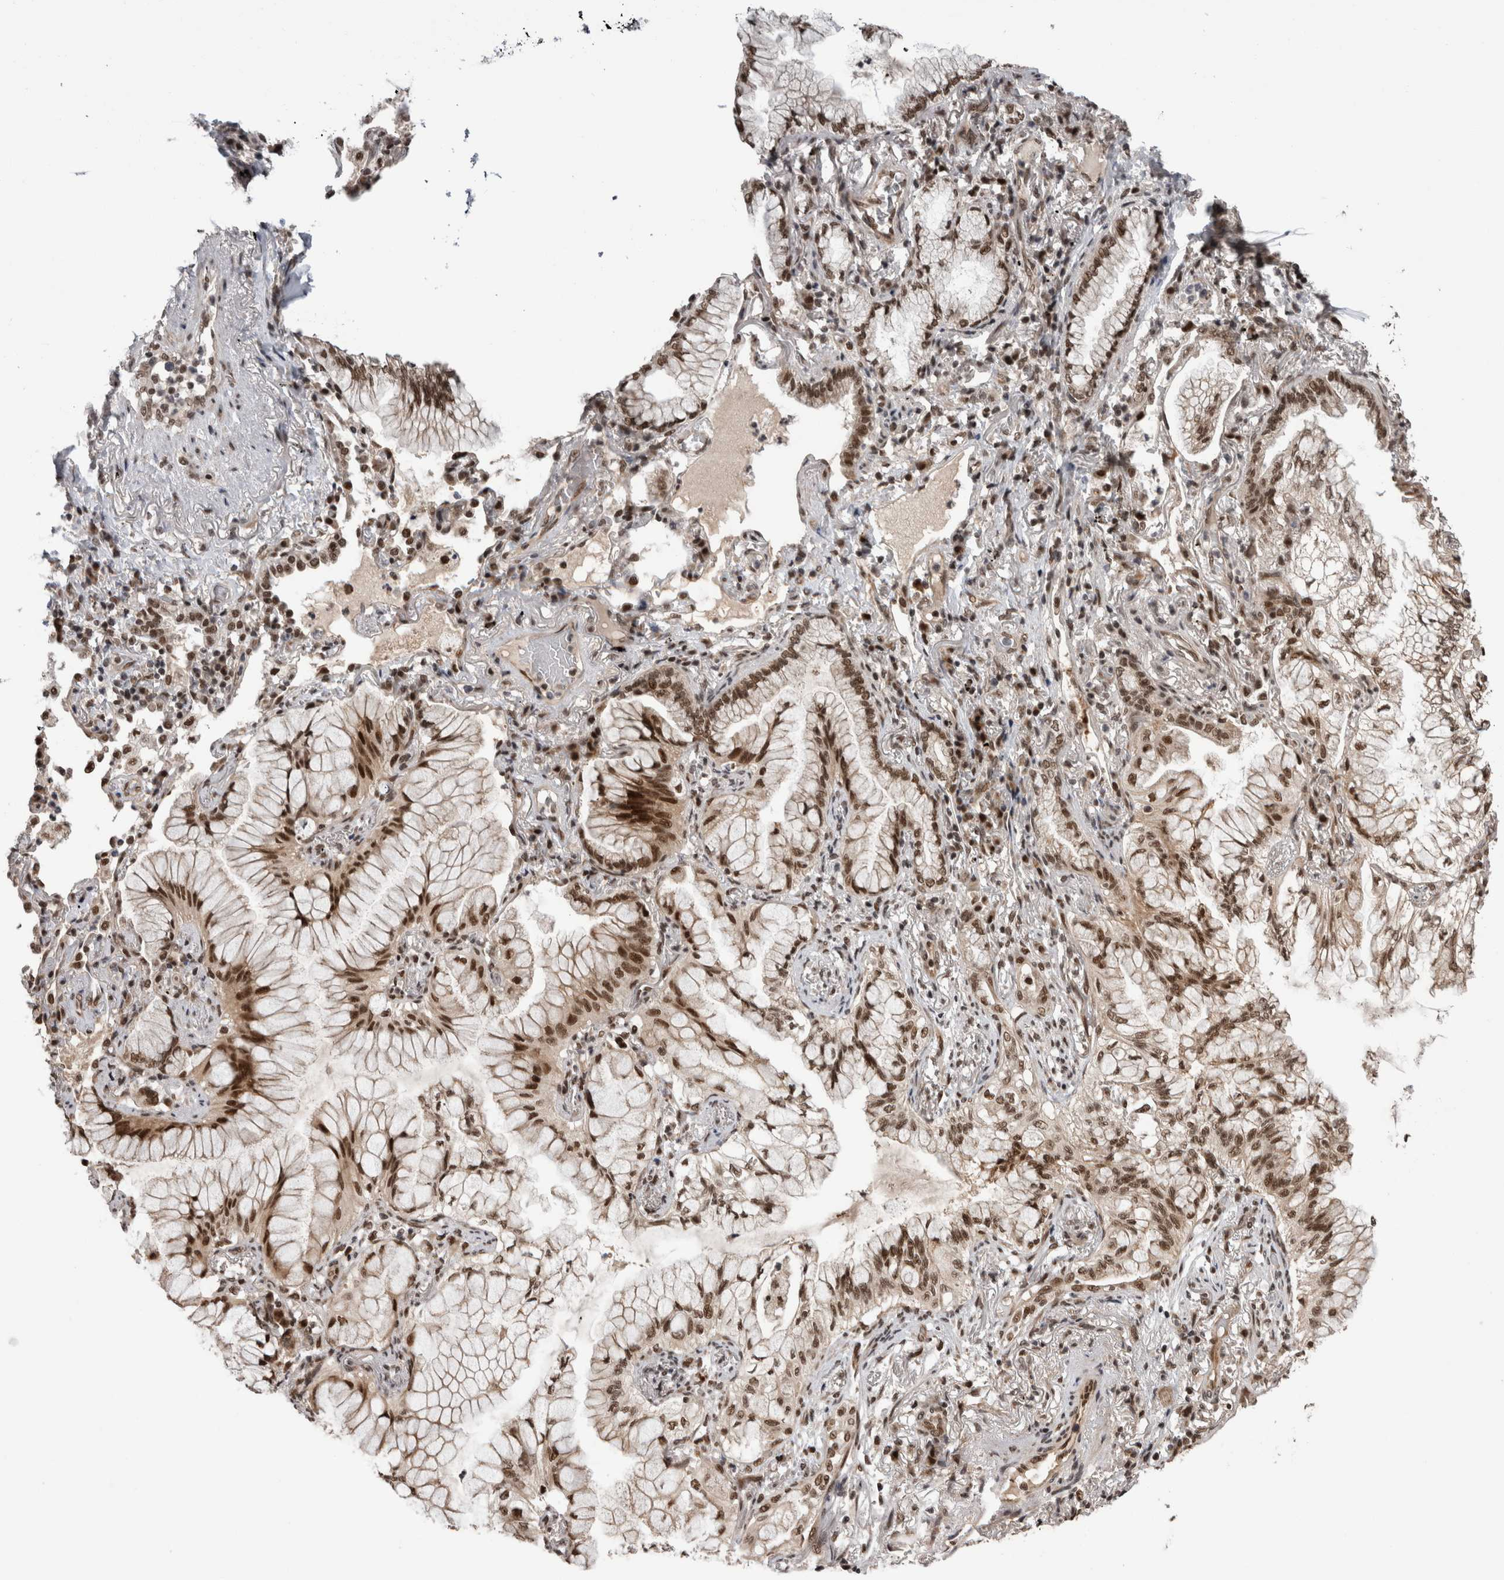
{"staining": {"intensity": "moderate", "quantity": ">75%", "location": "nuclear"}, "tissue": "lung cancer", "cell_type": "Tumor cells", "image_type": "cancer", "snomed": [{"axis": "morphology", "description": "Adenocarcinoma, NOS"}, {"axis": "topography", "description": "Lung"}], "caption": "Lung cancer (adenocarcinoma) stained for a protein displays moderate nuclear positivity in tumor cells. Using DAB (3,3'-diaminobenzidine) (brown) and hematoxylin (blue) stains, captured at high magnification using brightfield microscopy.", "gene": "CPSF2", "patient": {"sex": "female", "age": 70}}